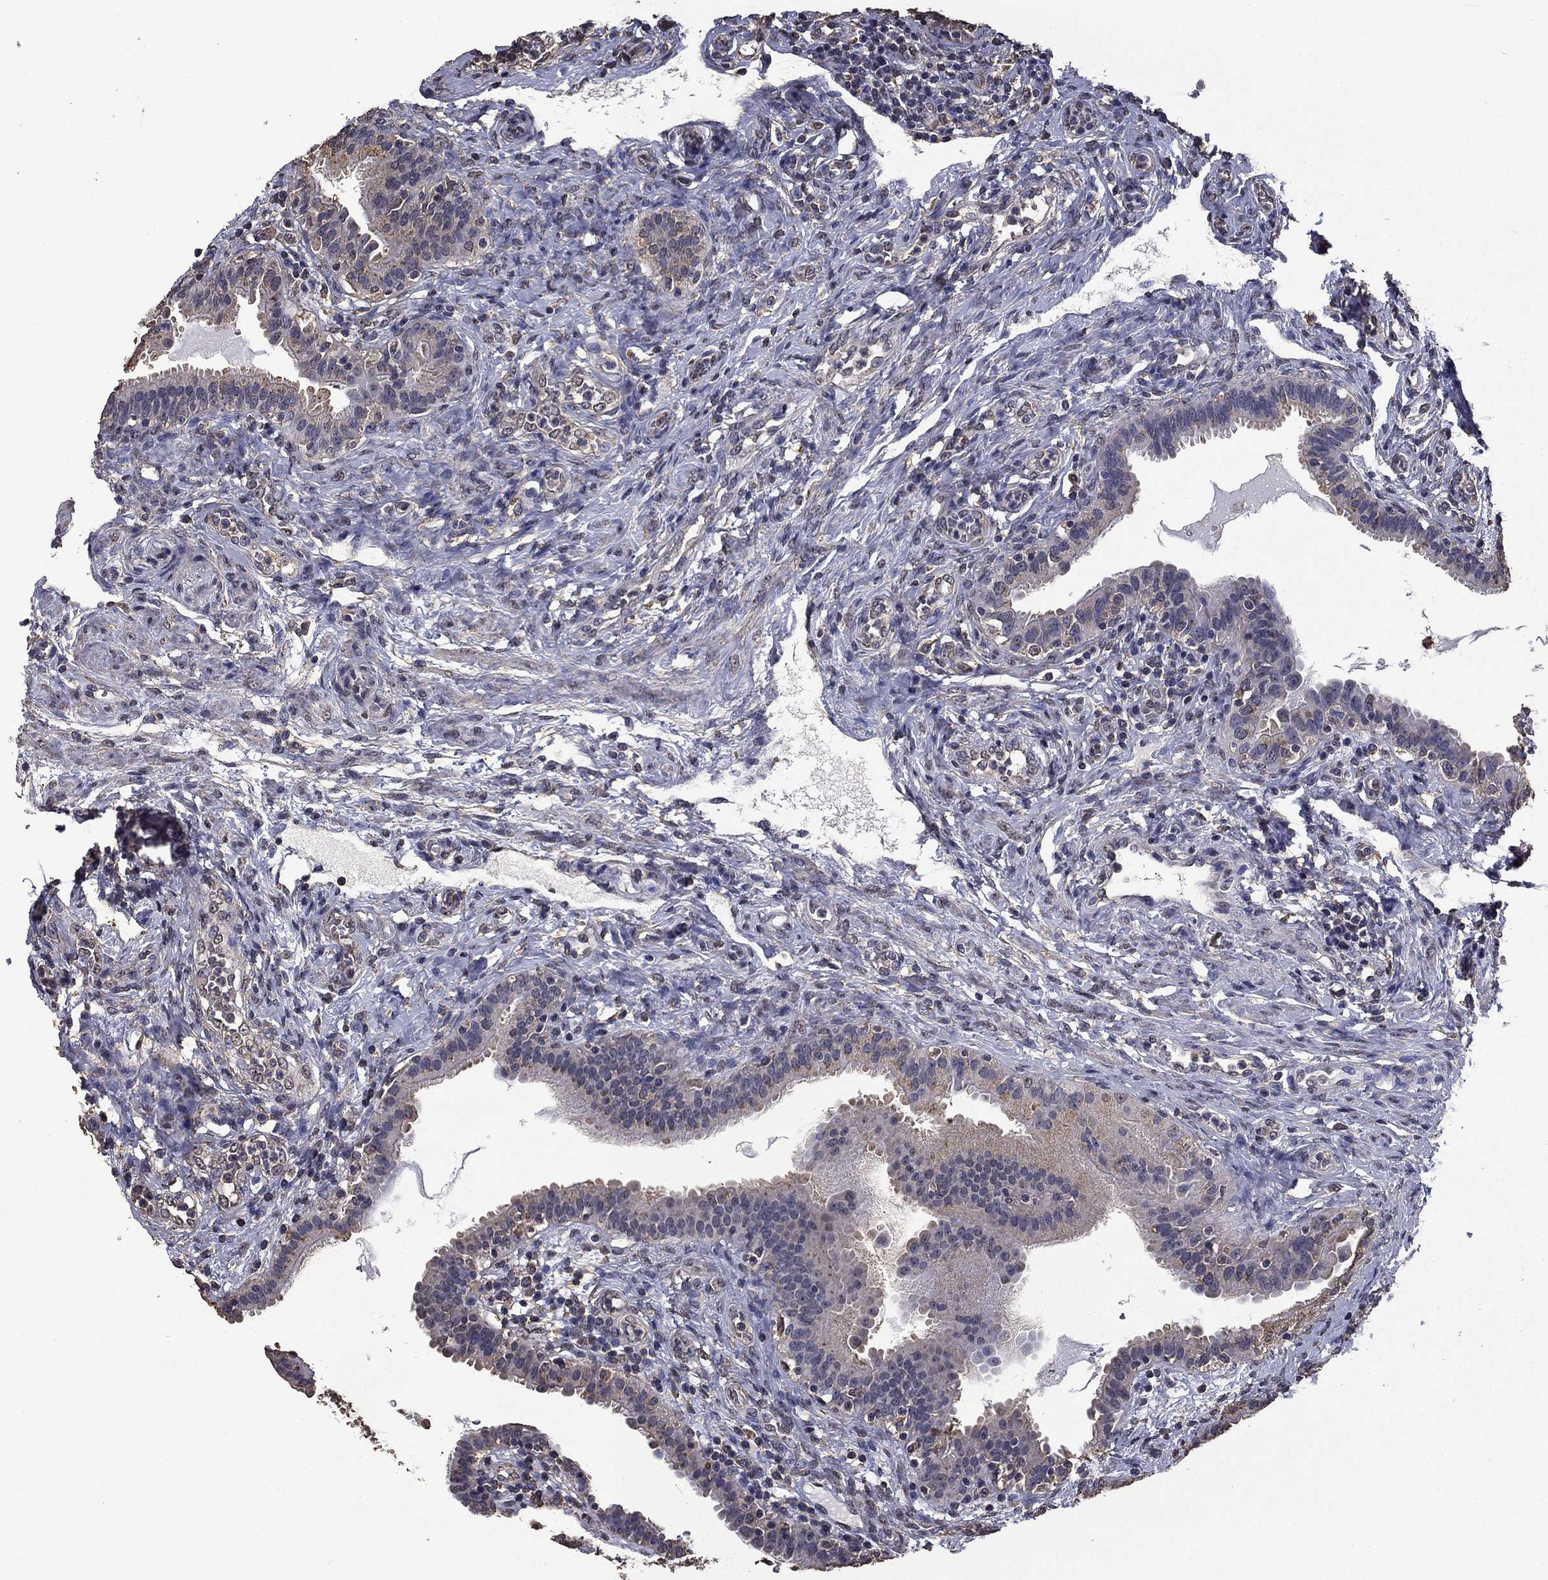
{"staining": {"intensity": "weak", "quantity": "<25%", "location": "cytoplasmic/membranous"}, "tissue": "fallopian tube", "cell_type": "Glandular cells", "image_type": "normal", "snomed": [{"axis": "morphology", "description": "Normal tissue, NOS"}, {"axis": "topography", "description": "Fallopian tube"}, {"axis": "topography", "description": "Ovary"}], "caption": "Protein analysis of unremarkable fallopian tube exhibits no significant expression in glandular cells.", "gene": "MFAP3L", "patient": {"sex": "female", "age": 41}}